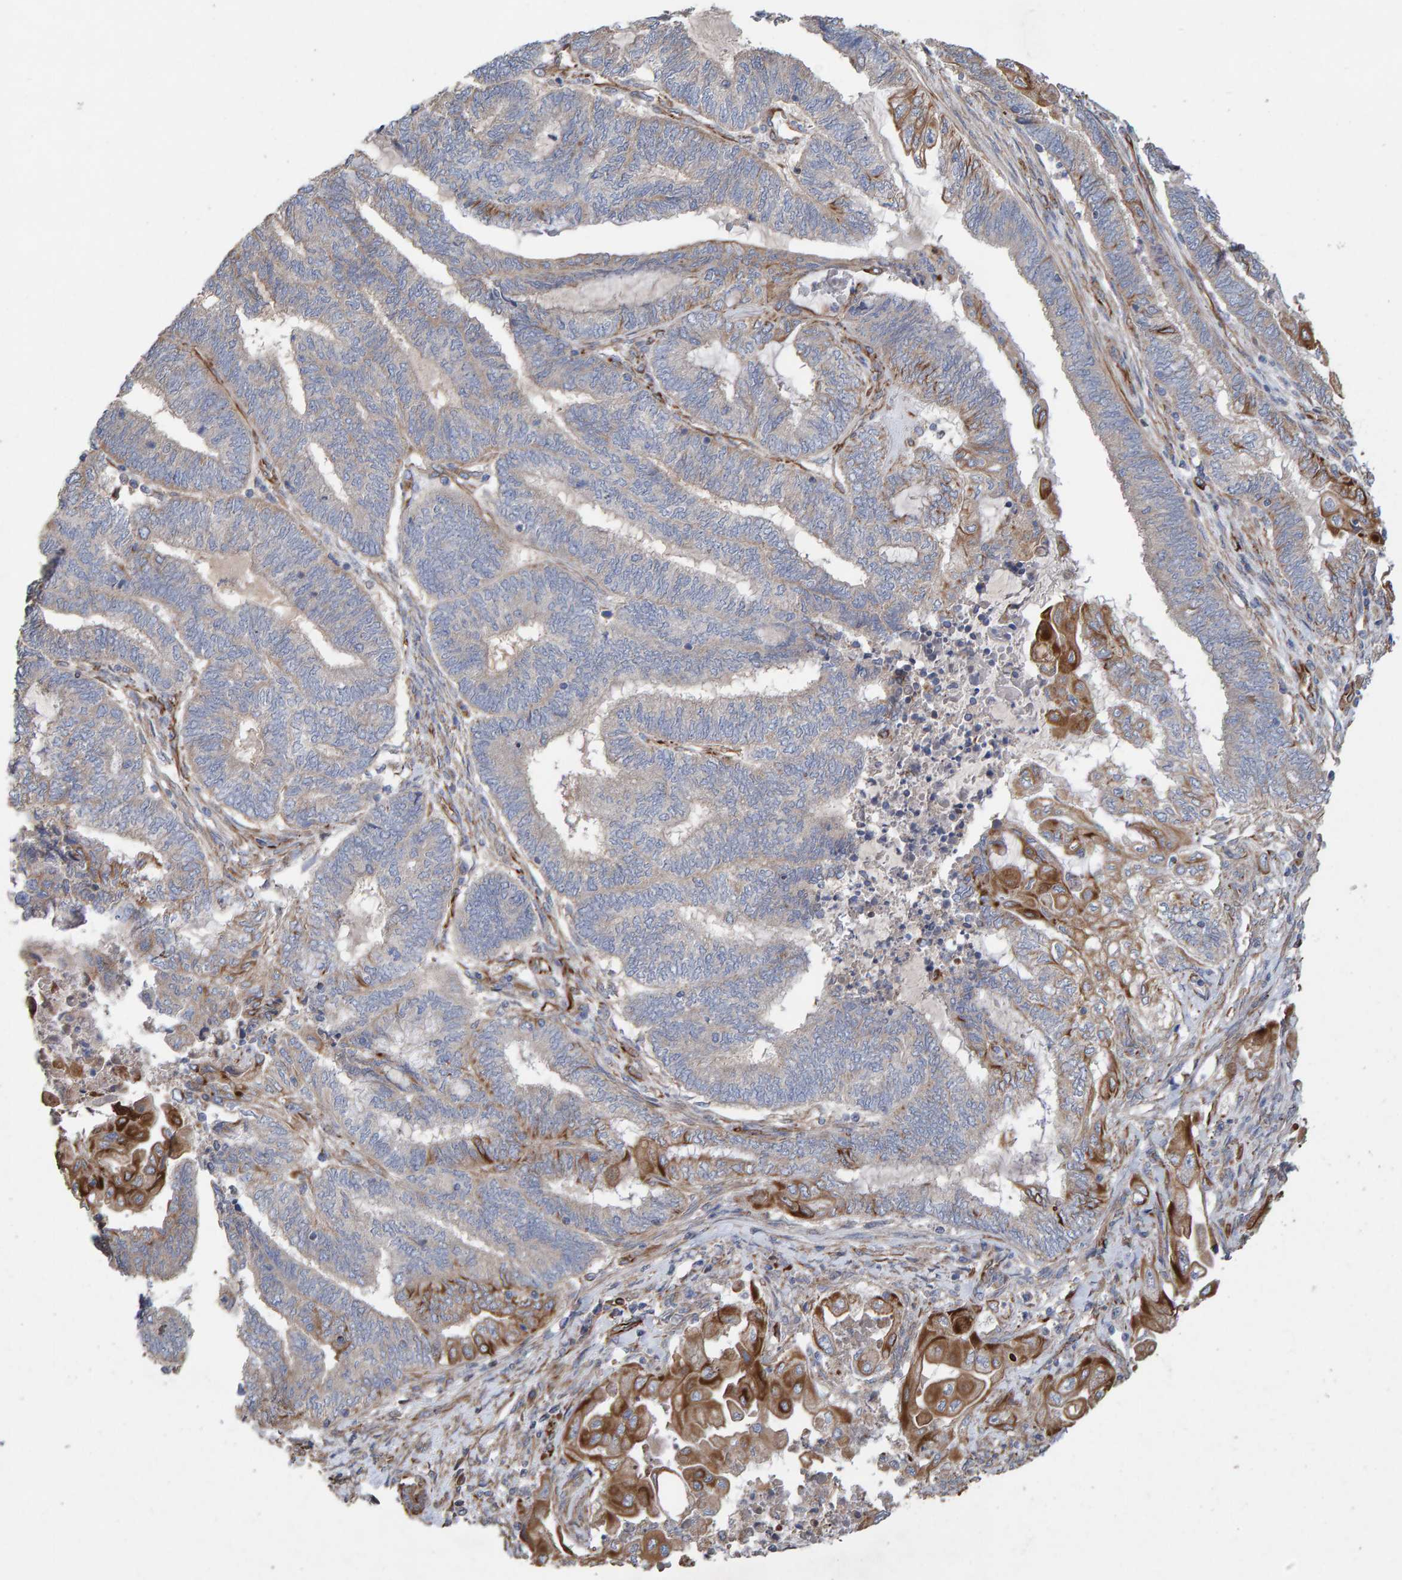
{"staining": {"intensity": "moderate", "quantity": "25%-75%", "location": "cytoplasmic/membranous"}, "tissue": "endometrial cancer", "cell_type": "Tumor cells", "image_type": "cancer", "snomed": [{"axis": "morphology", "description": "Adenocarcinoma, NOS"}, {"axis": "topography", "description": "Uterus"}, {"axis": "topography", "description": "Endometrium"}], "caption": "Immunohistochemistry of endometrial cancer shows medium levels of moderate cytoplasmic/membranous expression in about 25%-75% of tumor cells.", "gene": "ZNF347", "patient": {"sex": "female", "age": 70}}